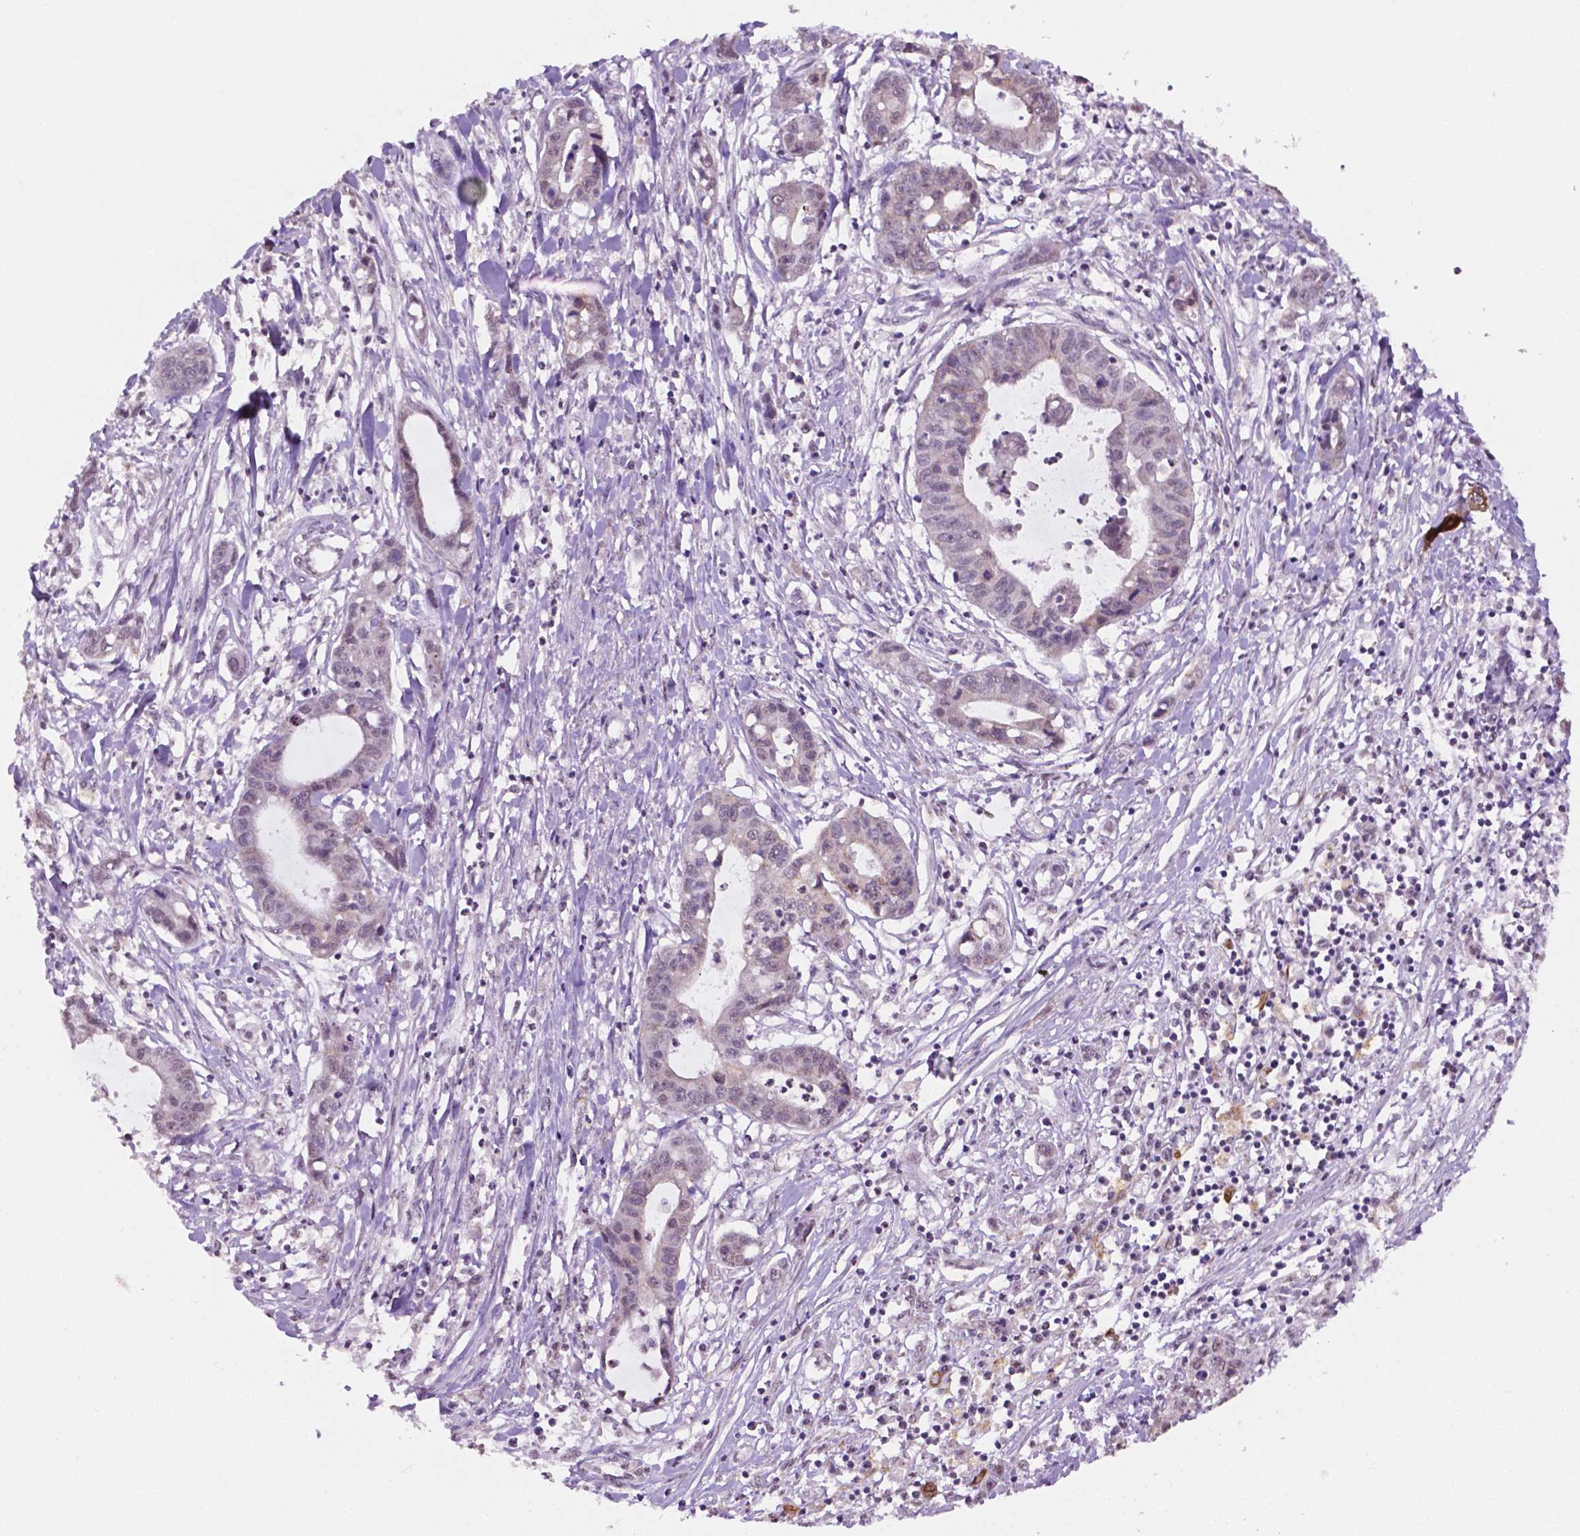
{"staining": {"intensity": "negative", "quantity": "none", "location": "none"}, "tissue": "liver cancer", "cell_type": "Tumor cells", "image_type": "cancer", "snomed": [{"axis": "morphology", "description": "Cholangiocarcinoma"}, {"axis": "topography", "description": "Liver"}], "caption": "The IHC photomicrograph has no significant staining in tumor cells of cholangiocarcinoma (liver) tissue.", "gene": "SHLD3", "patient": {"sex": "male", "age": 58}}